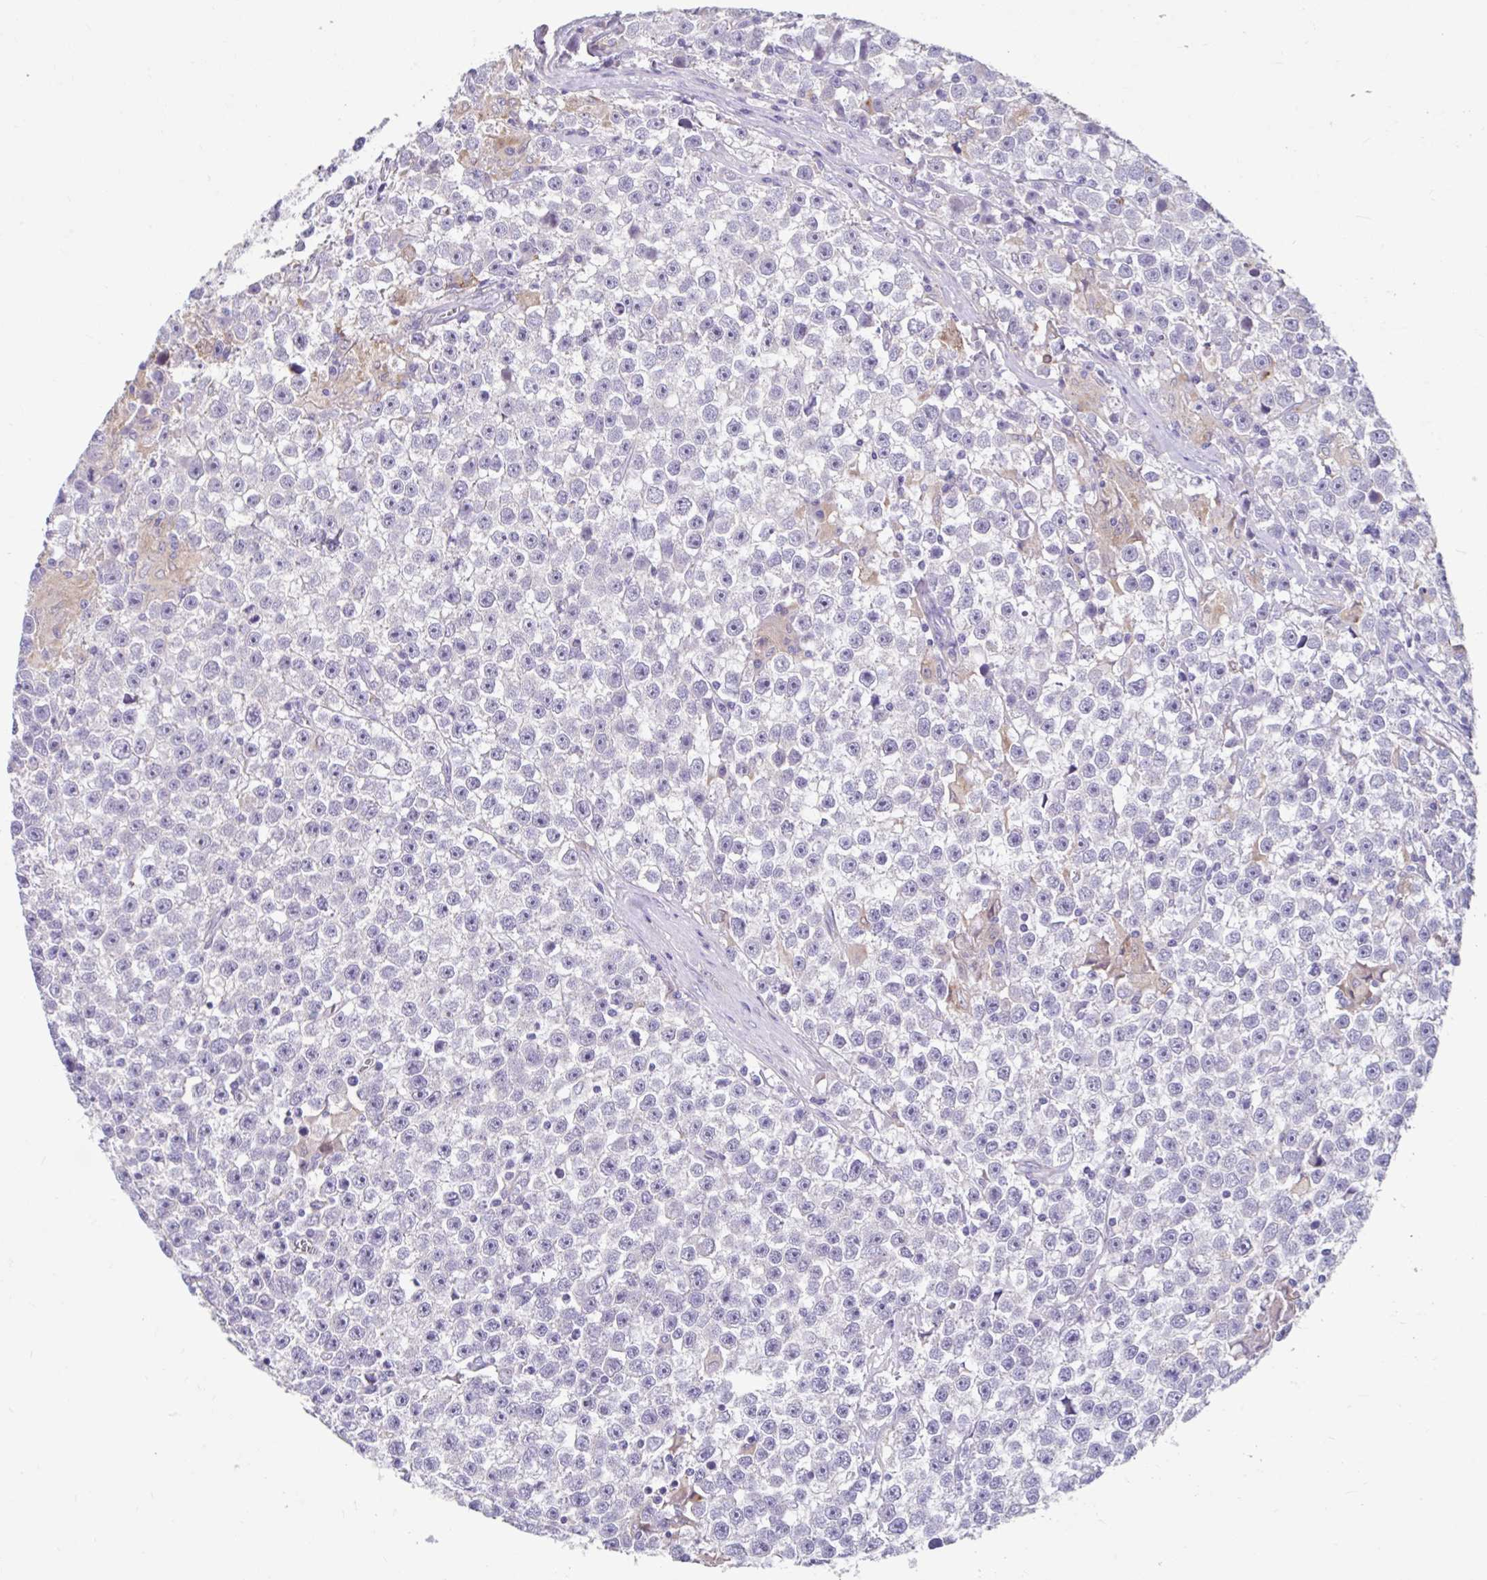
{"staining": {"intensity": "negative", "quantity": "none", "location": "none"}, "tissue": "testis cancer", "cell_type": "Tumor cells", "image_type": "cancer", "snomed": [{"axis": "morphology", "description": "Seminoma, NOS"}, {"axis": "topography", "description": "Testis"}], "caption": "Tumor cells show no significant protein positivity in seminoma (testis).", "gene": "ZNF33A", "patient": {"sex": "male", "age": 31}}